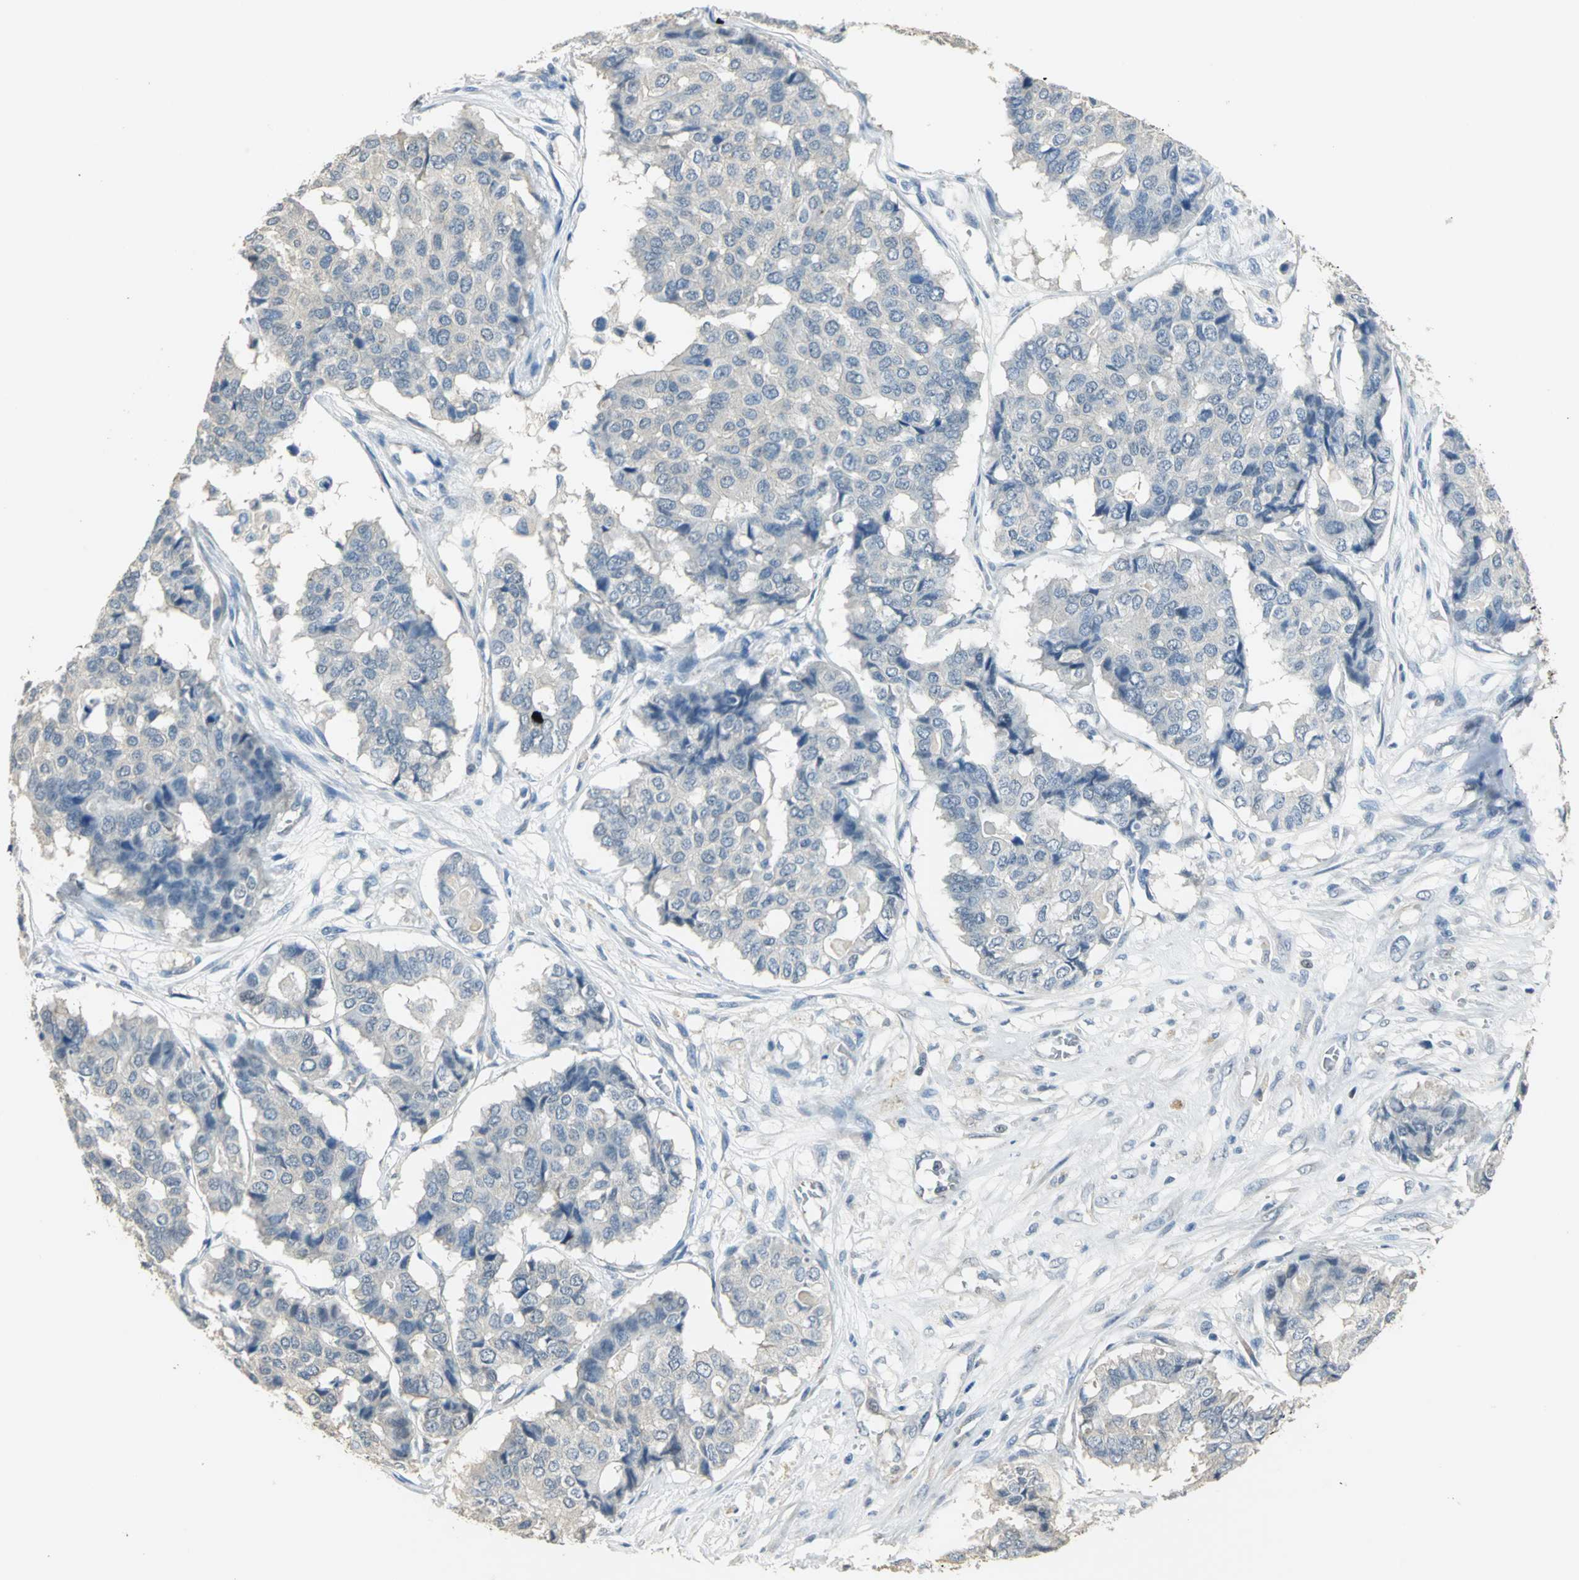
{"staining": {"intensity": "negative", "quantity": "none", "location": "none"}, "tissue": "pancreatic cancer", "cell_type": "Tumor cells", "image_type": "cancer", "snomed": [{"axis": "morphology", "description": "Adenocarcinoma, NOS"}, {"axis": "topography", "description": "Pancreas"}], "caption": "Pancreatic cancer stained for a protein using immunohistochemistry (IHC) demonstrates no positivity tumor cells.", "gene": "GYG2", "patient": {"sex": "male", "age": 50}}